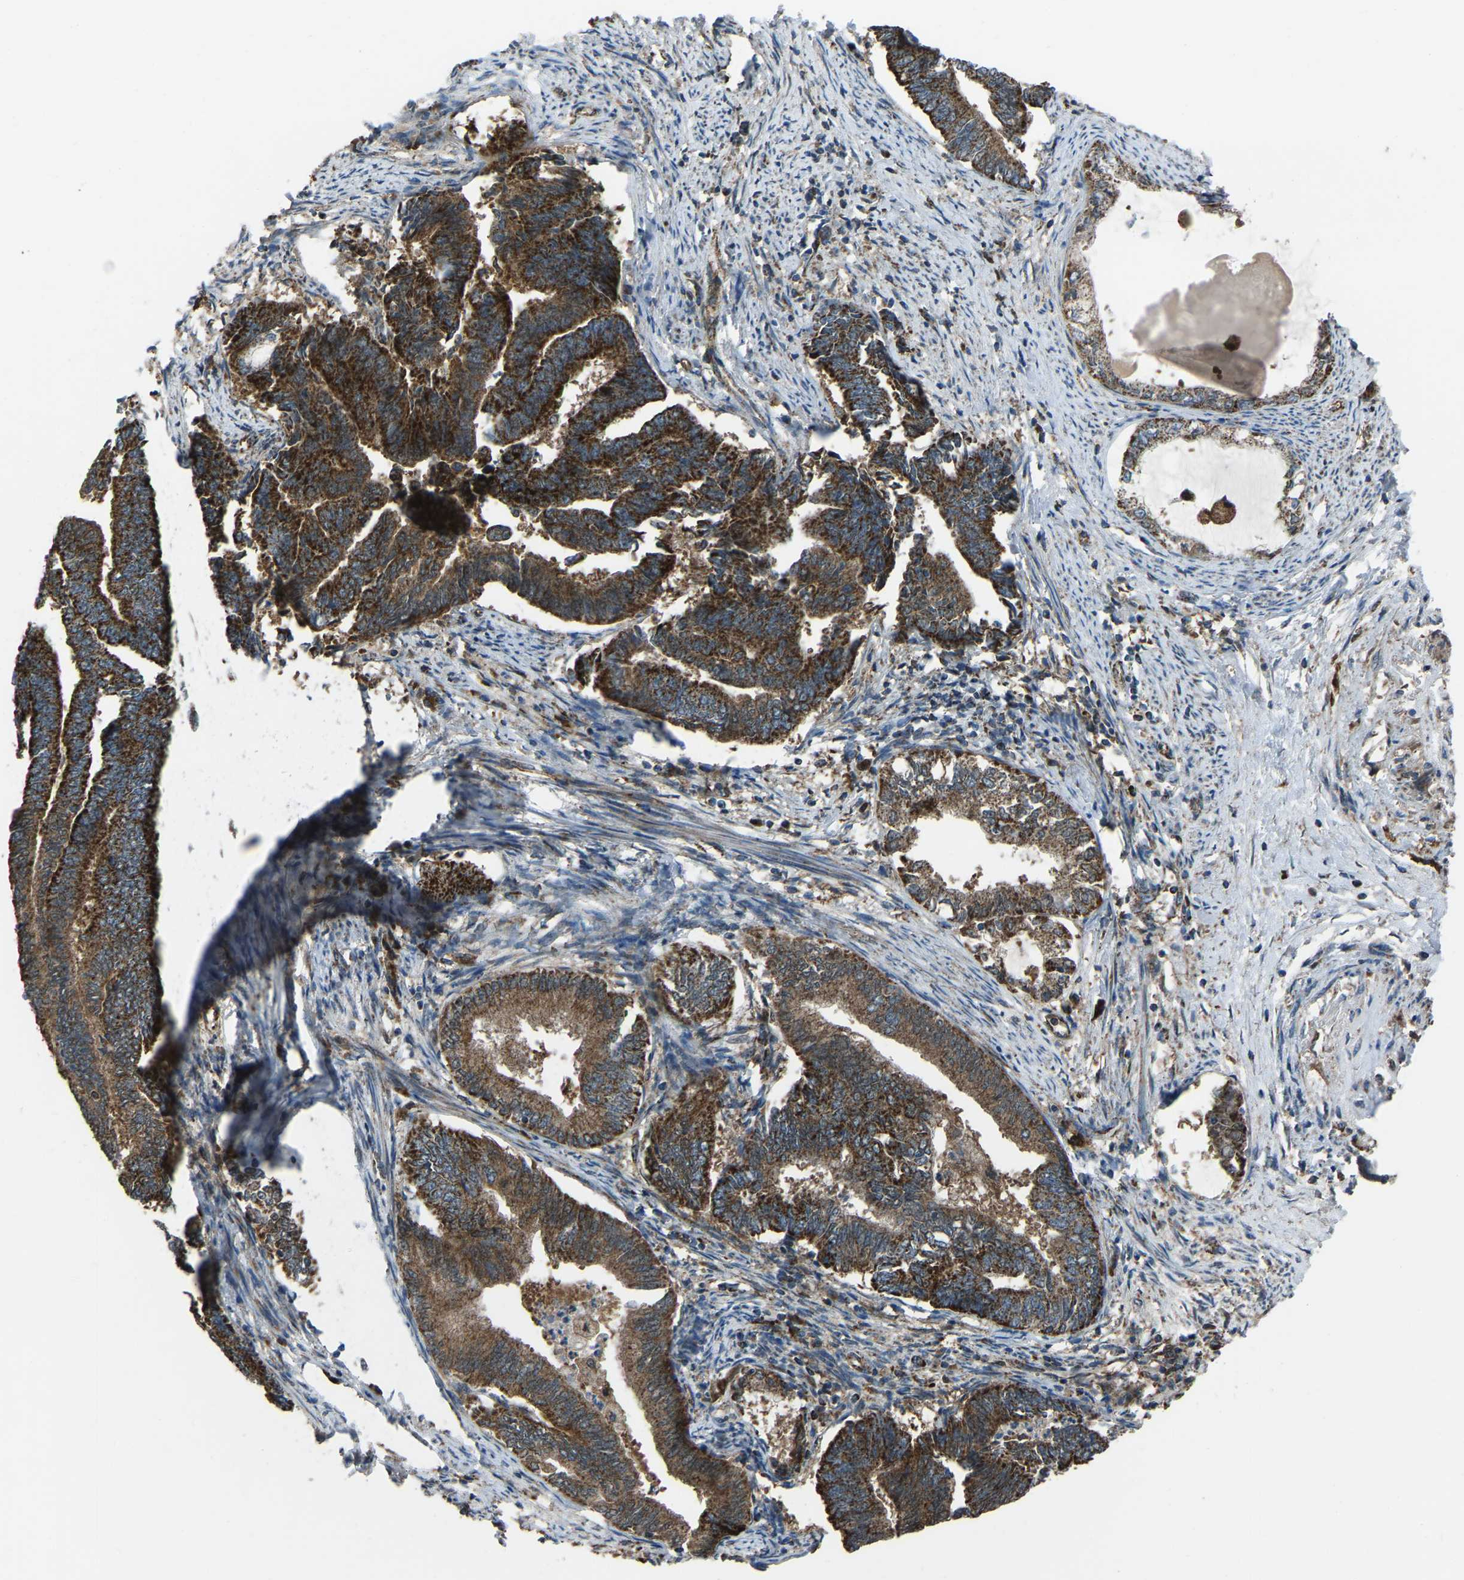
{"staining": {"intensity": "moderate", "quantity": ">75%", "location": "cytoplasmic/membranous"}, "tissue": "endometrial cancer", "cell_type": "Tumor cells", "image_type": "cancer", "snomed": [{"axis": "morphology", "description": "Adenocarcinoma, NOS"}, {"axis": "topography", "description": "Endometrium"}], "caption": "A brown stain labels moderate cytoplasmic/membranous staining of a protein in human adenocarcinoma (endometrial) tumor cells.", "gene": "AKR1A1", "patient": {"sex": "female", "age": 86}}